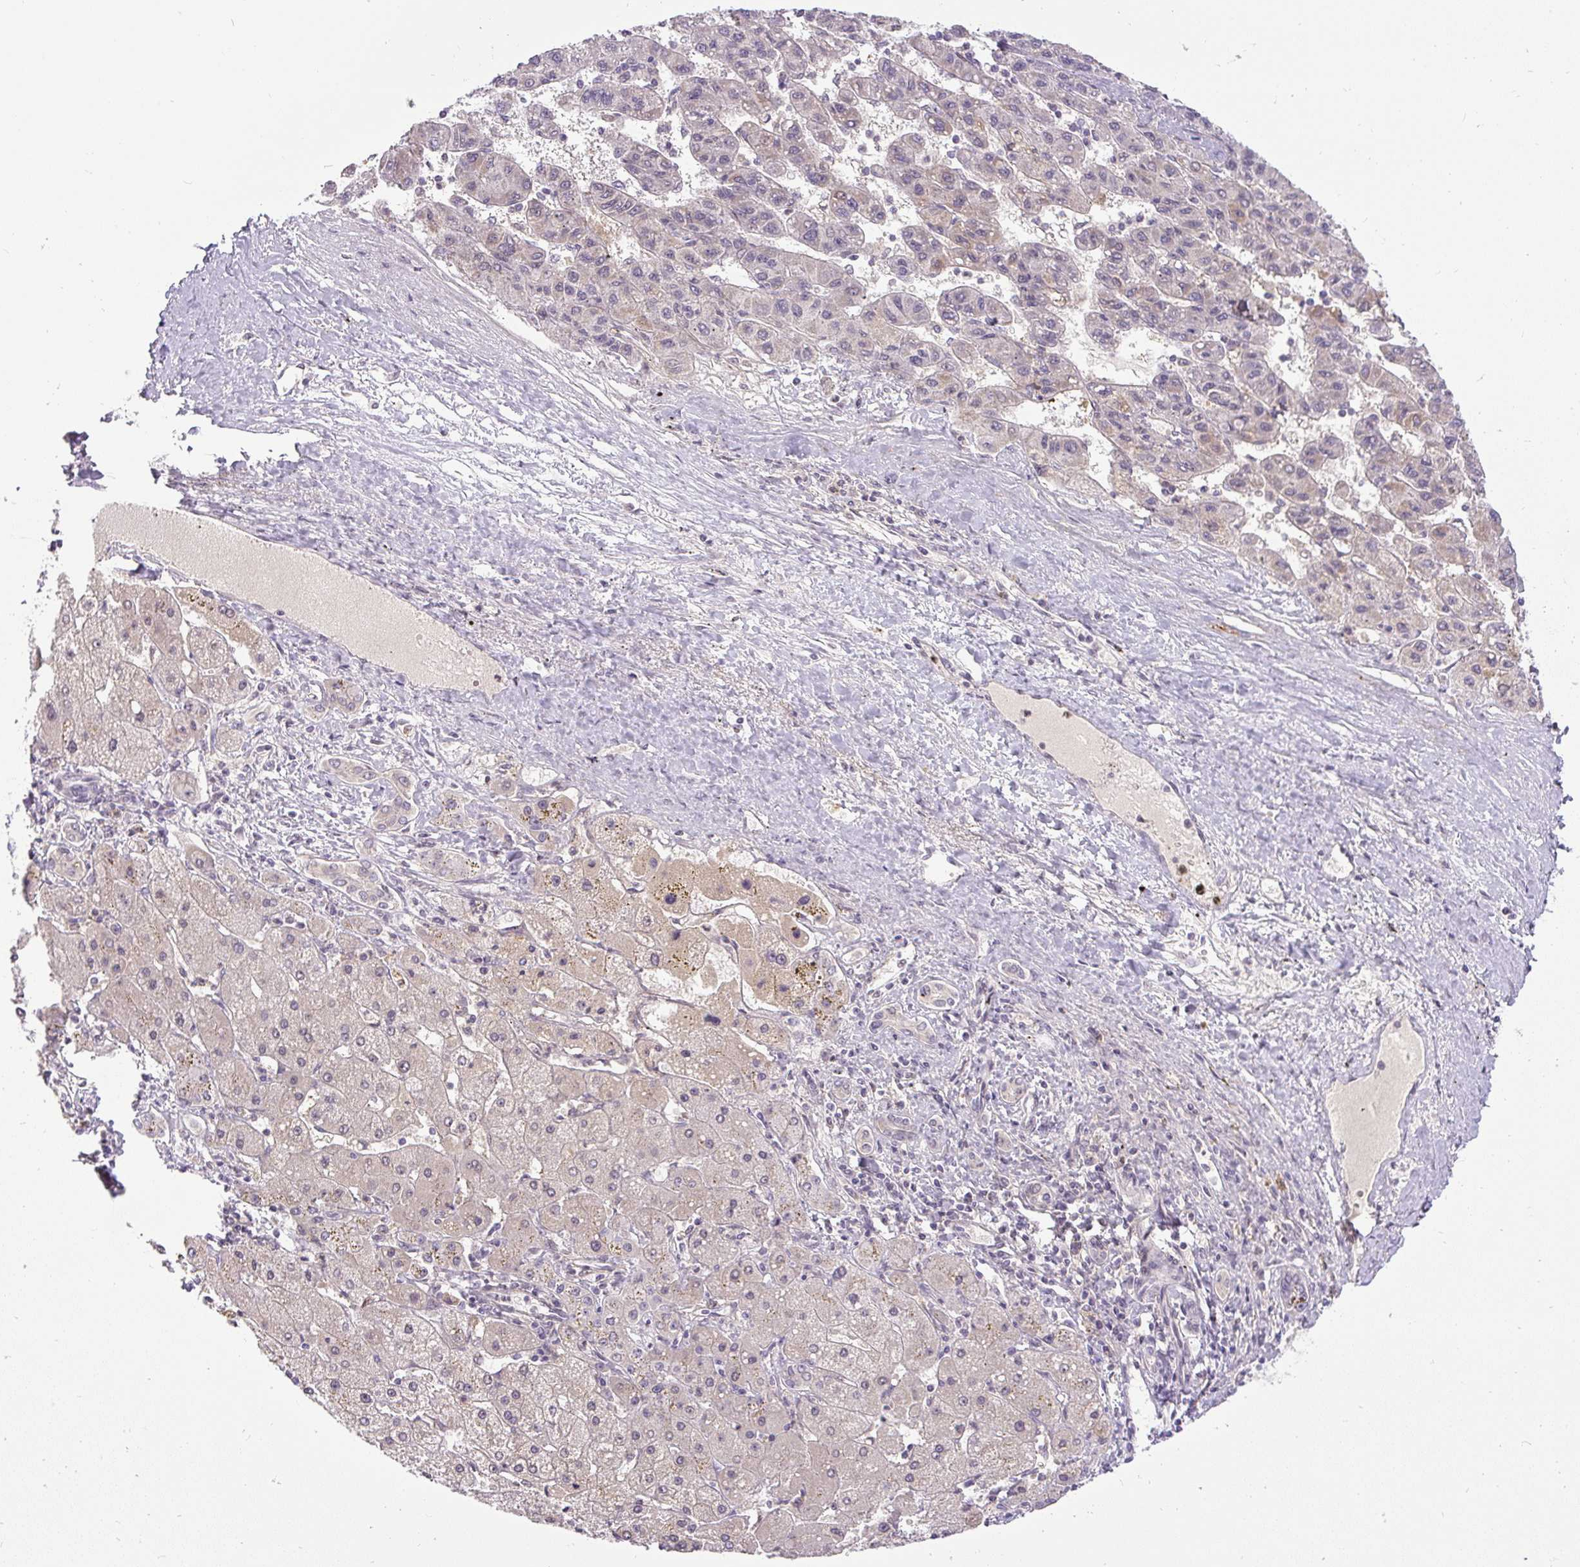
{"staining": {"intensity": "negative", "quantity": "none", "location": "none"}, "tissue": "liver cancer", "cell_type": "Tumor cells", "image_type": "cancer", "snomed": [{"axis": "morphology", "description": "Carcinoma, Hepatocellular, NOS"}, {"axis": "topography", "description": "Liver"}], "caption": "DAB immunohistochemical staining of liver cancer displays no significant staining in tumor cells.", "gene": "FAM117B", "patient": {"sex": "female", "age": 82}}